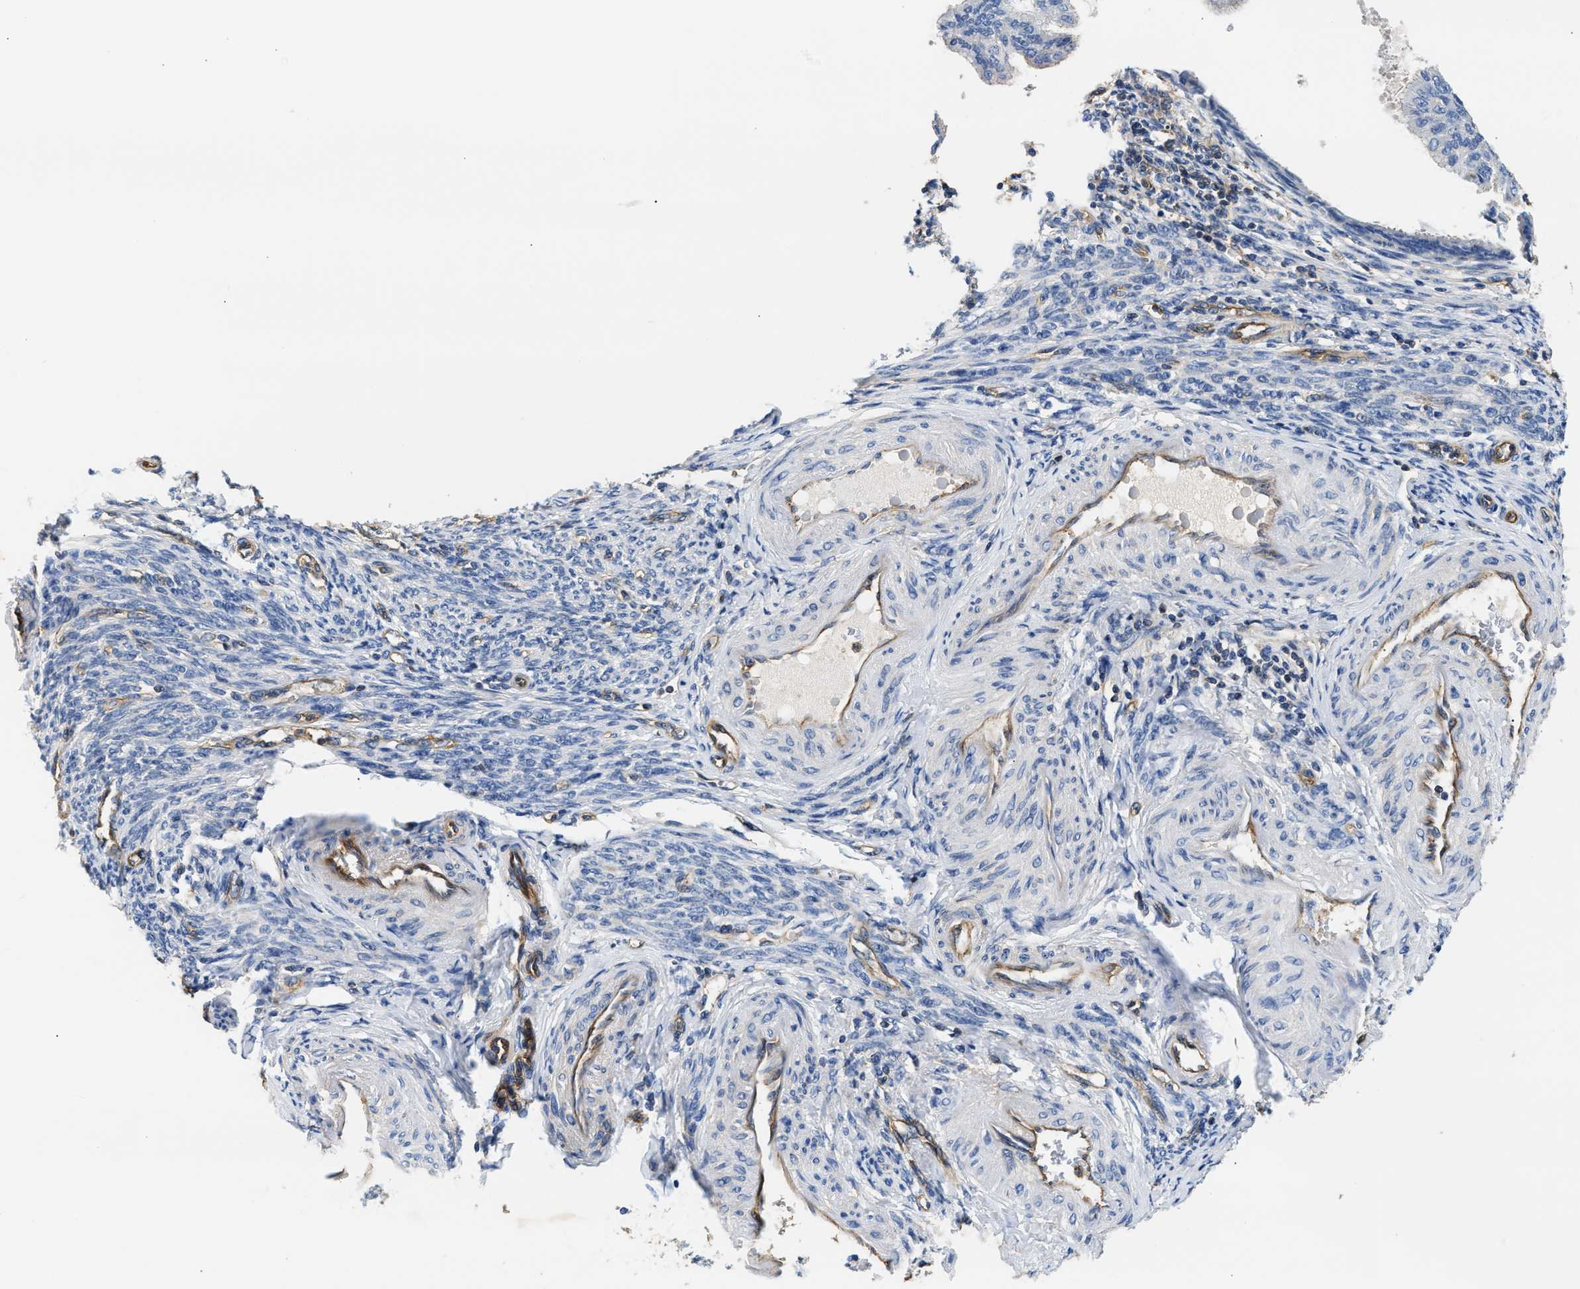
{"staining": {"intensity": "negative", "quantity": "none", "location": "none"}, "tissue": "endometrial cancer", "cell_type": "Tumor cells", "image_type": "cancer", "snomed": [{"axis": "morphology", "description": "Adenocarcinoma, NOS"}, {"axis": "topography", "description": "Endometrium"}], "caption": "The histopathology image exhibits no significant positivity in tumor cells of adenocarcinoma (endometrial).", "gene": "SAMD9L", "patient": {"sex": "female", "age": 58}}